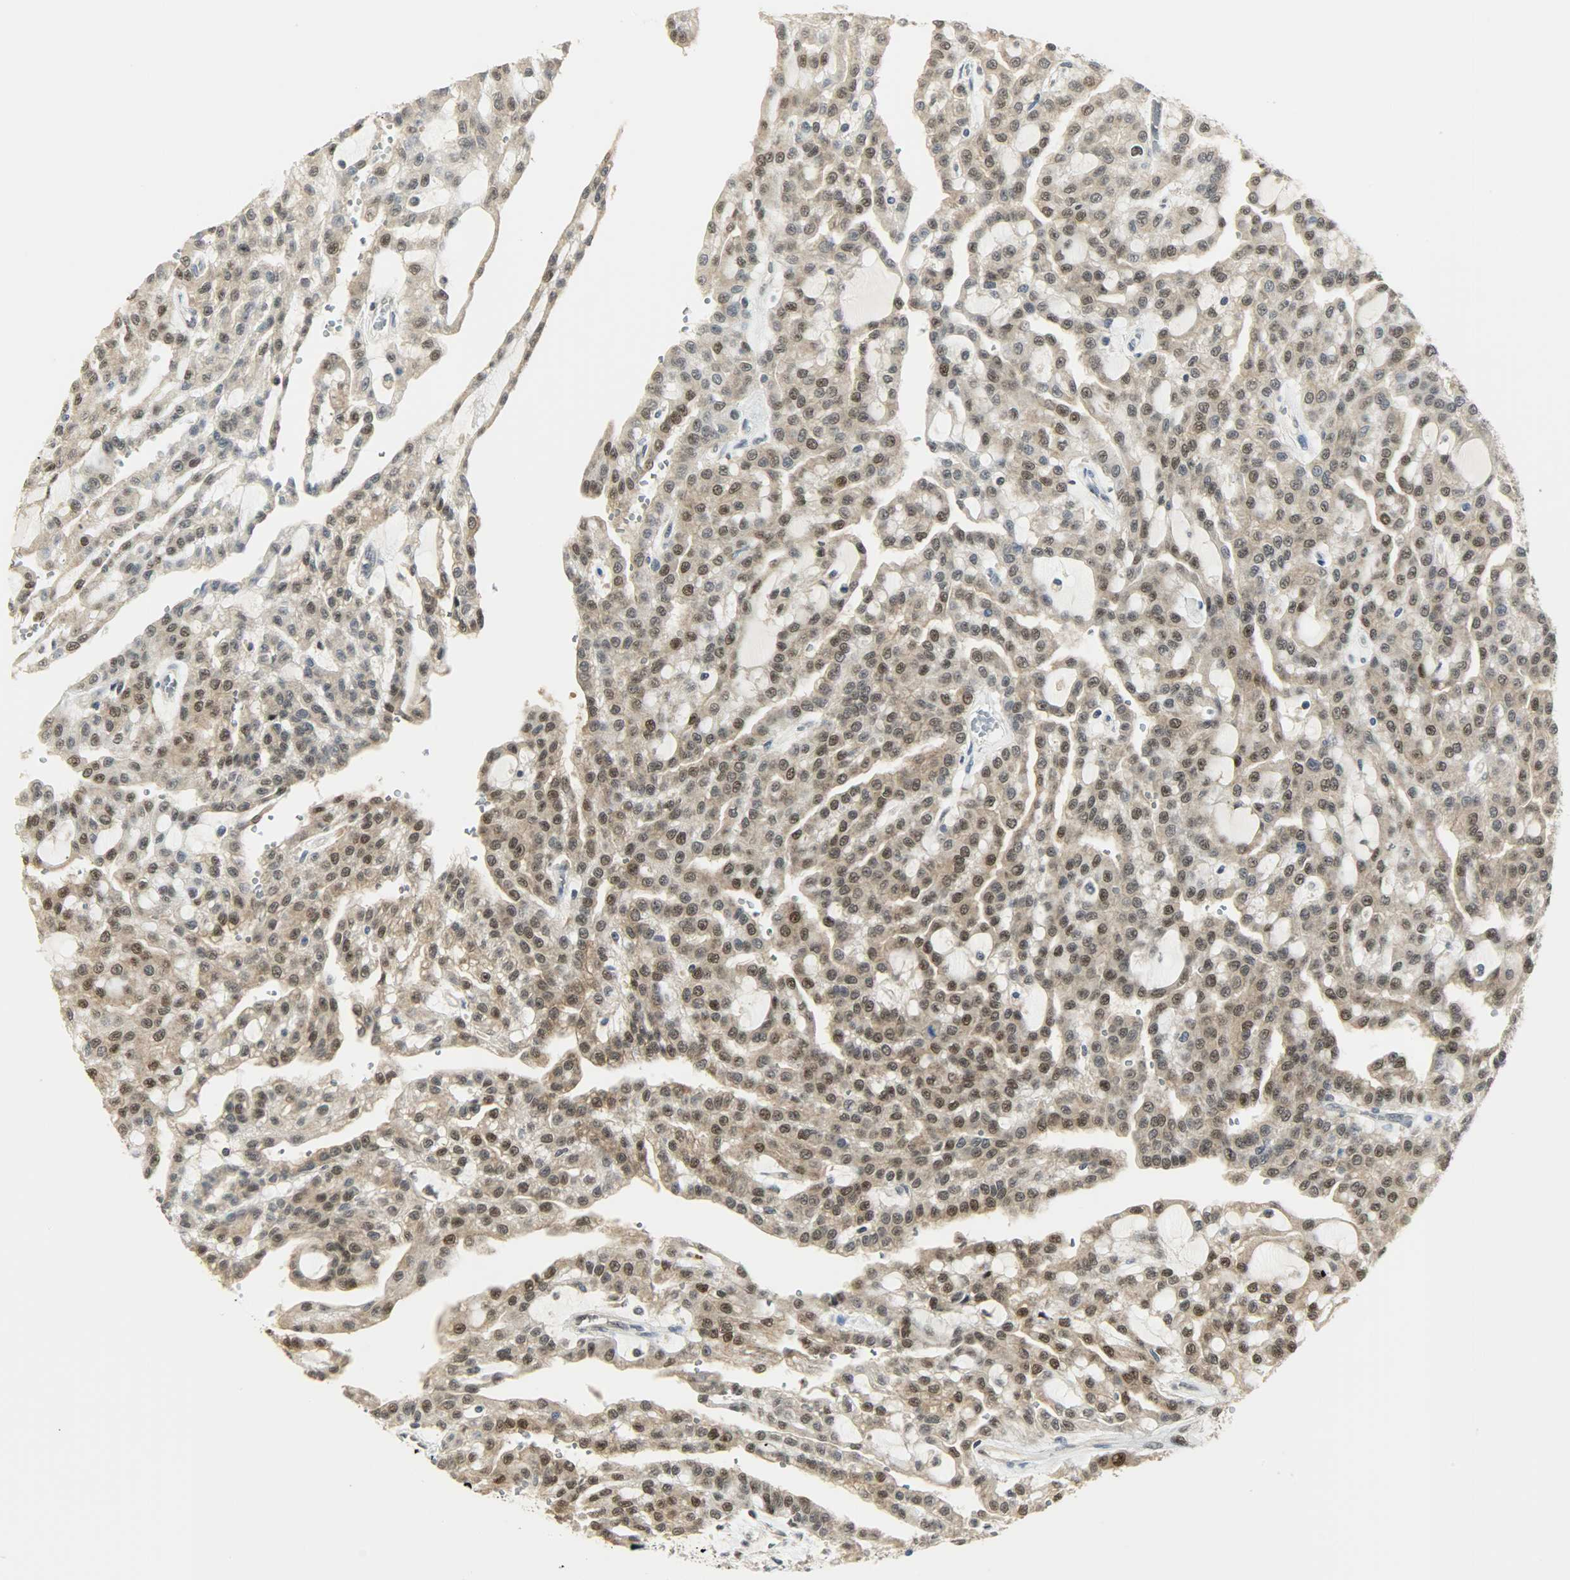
{"staining": {"intensity": "weak", "quantity": "25%-75%", "location": "nuclear"}, "tissue": "renal cancer", "cell_type": "Tumor cells", "image_type": "cancer", "snomed": [{"axis": "morphology", "description": "Adenocarcinoma, NOS"}, {"axis": "topography", "description": "Kidney"}], "caption": "Immunohistochemical staining of renal cancer (adenocarcinoma) shows low levels of weak nuclear protein expression in approximately 25%-75% of tumor cells.", "gene": "NPEPL1", "patient": {"sex": "male", "age": 63}}